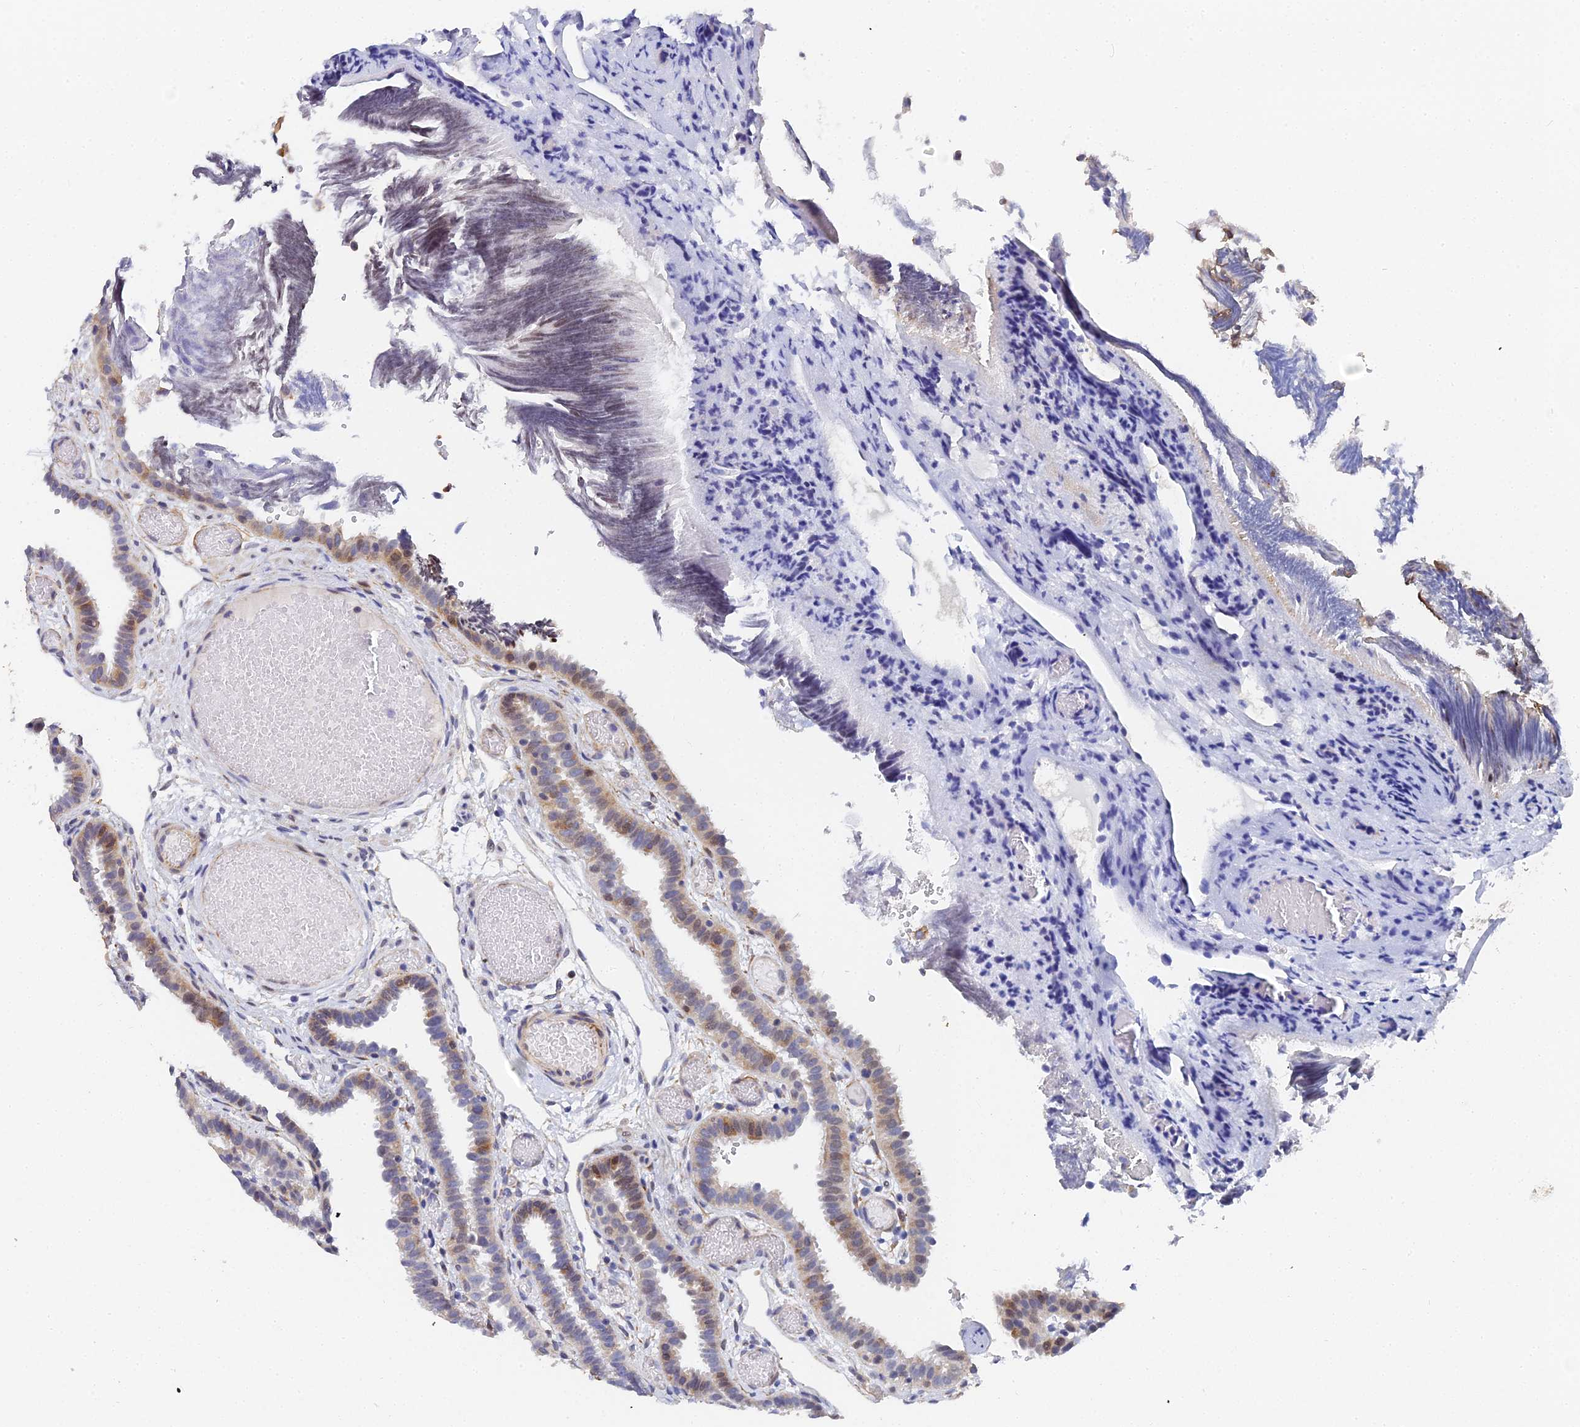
{"staining": {"intensity": "weak", "quantity": "25%-75%", "location": "cytoplasmic/membranous,nuclear"}, "tissue": "fallopian tube", "cell_type": "Glandular cells", "image_type": "normal", "snomed": [{"axis": "morphology", "description": "Normal tissue, NOS"}, {"axis": "topography", "description": "Fallopian tube"}], "caption": "Immunohistochemistry of normal fallopian tube exhibits low levels of weak cytoplasmic/membranous,nuclear staining in about 25%-75% of glandular cells. The staining was performed using DAB (3,3'-diaminobenzidine) to visualize the protein expression in brown, while the nuclei were stained in blue with hematoxylin (Magnification: 20x).", "gene": "ENSG00000268674", "patient": {"sex": "female", "age": 37}}